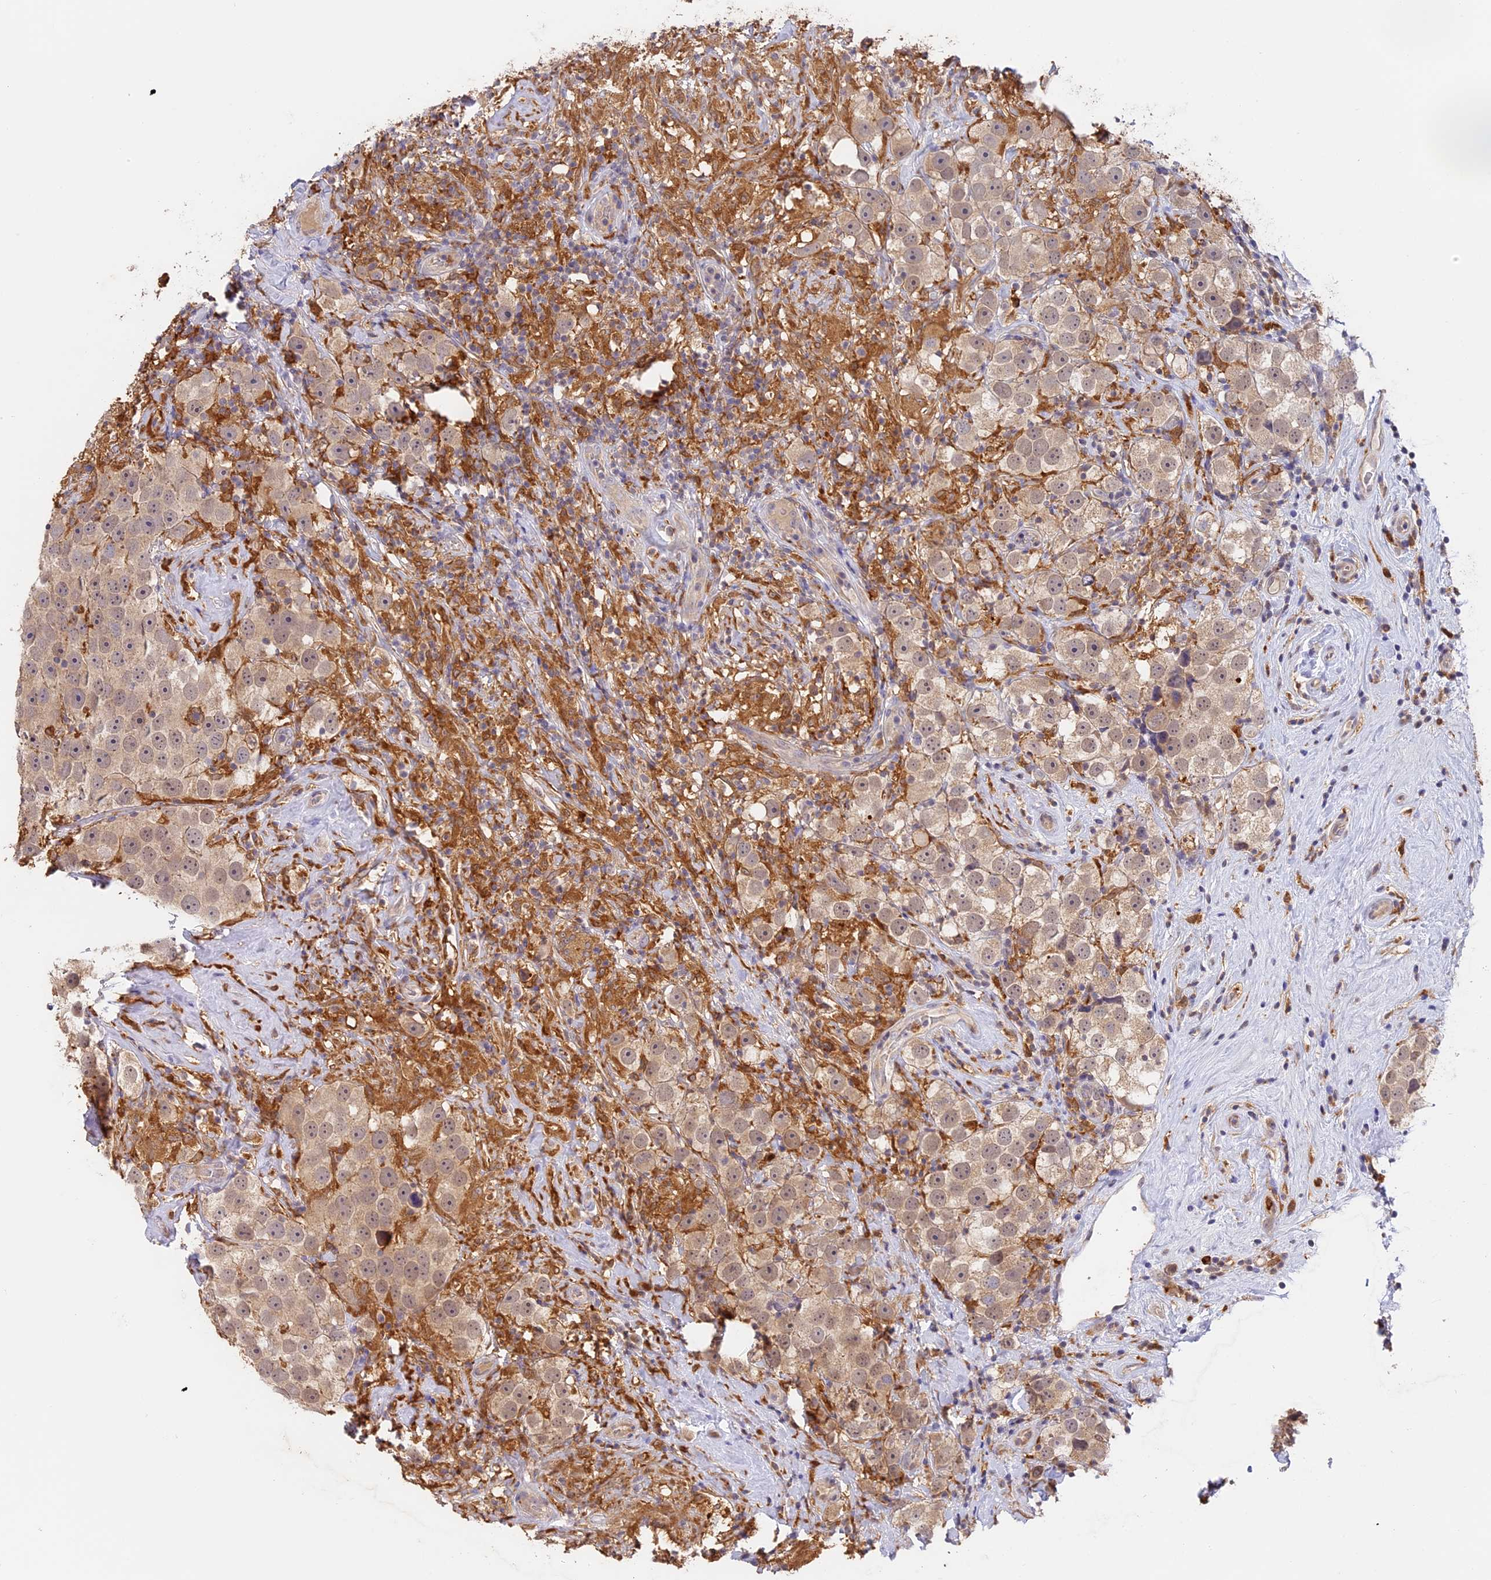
{"staining": {"intensity": "weak", "quantity": "25%-75%", "location": "cytoplasmic/membranous,nuclear"}, "tissue": "testis cancer", "cell_type": "Tumor cells", "image_type": "cancer", "snomed": [{"axis": "morphology", "description": "Seminoma, NOS"}, {"axis": "topography", "description": "Testis"}], "caption": "Human testis cancer (seminoma) stained with a brown dye shows weak cytoplasmic/membranous and nuclear positive positivity in approximately 25%-75% of tumor cells.", "gene": "NCF4", "patient": {"sex": "male", "age": 49}}